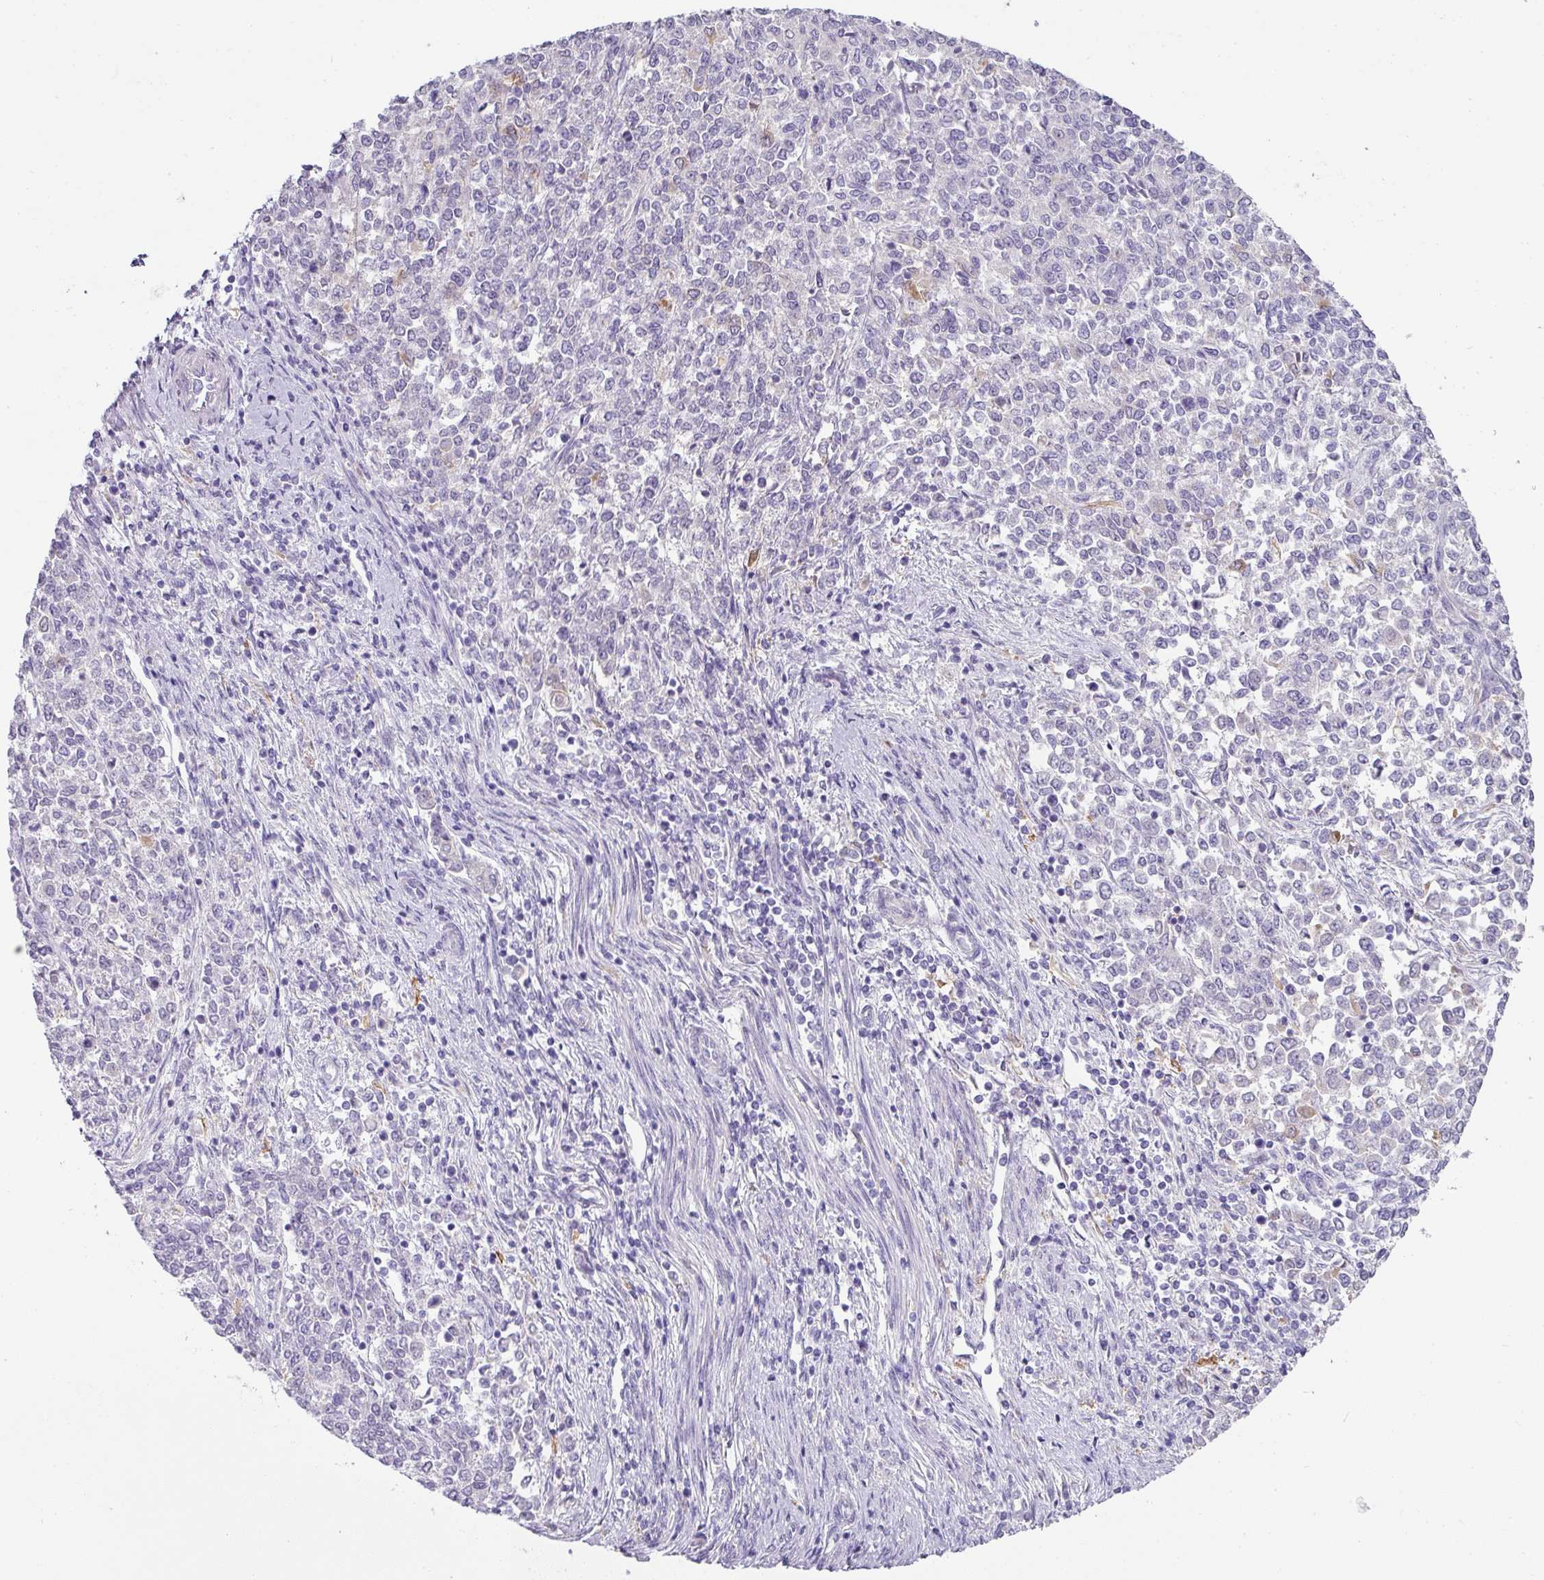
{"staining": {"intensity": "negative", "quantity": "none", "location": "none"}, "tissue": "endometrial cancer", "cell_type": "Tumor cells", "image_type": "cancer", "snomed": [{"axis": "morphology", "description": "Adenocarcinoma, NOS"}, {"axis": "topography", "description": "Endometrium"}], "caption": "IHC image of neoplastic tissue: human adenocarcinoma (endometrial) stained with DAB exhibits no significant protein positivity in tumor cells.", "gene": "FGF17", "patient": {"sex": "female", "age": 50}}